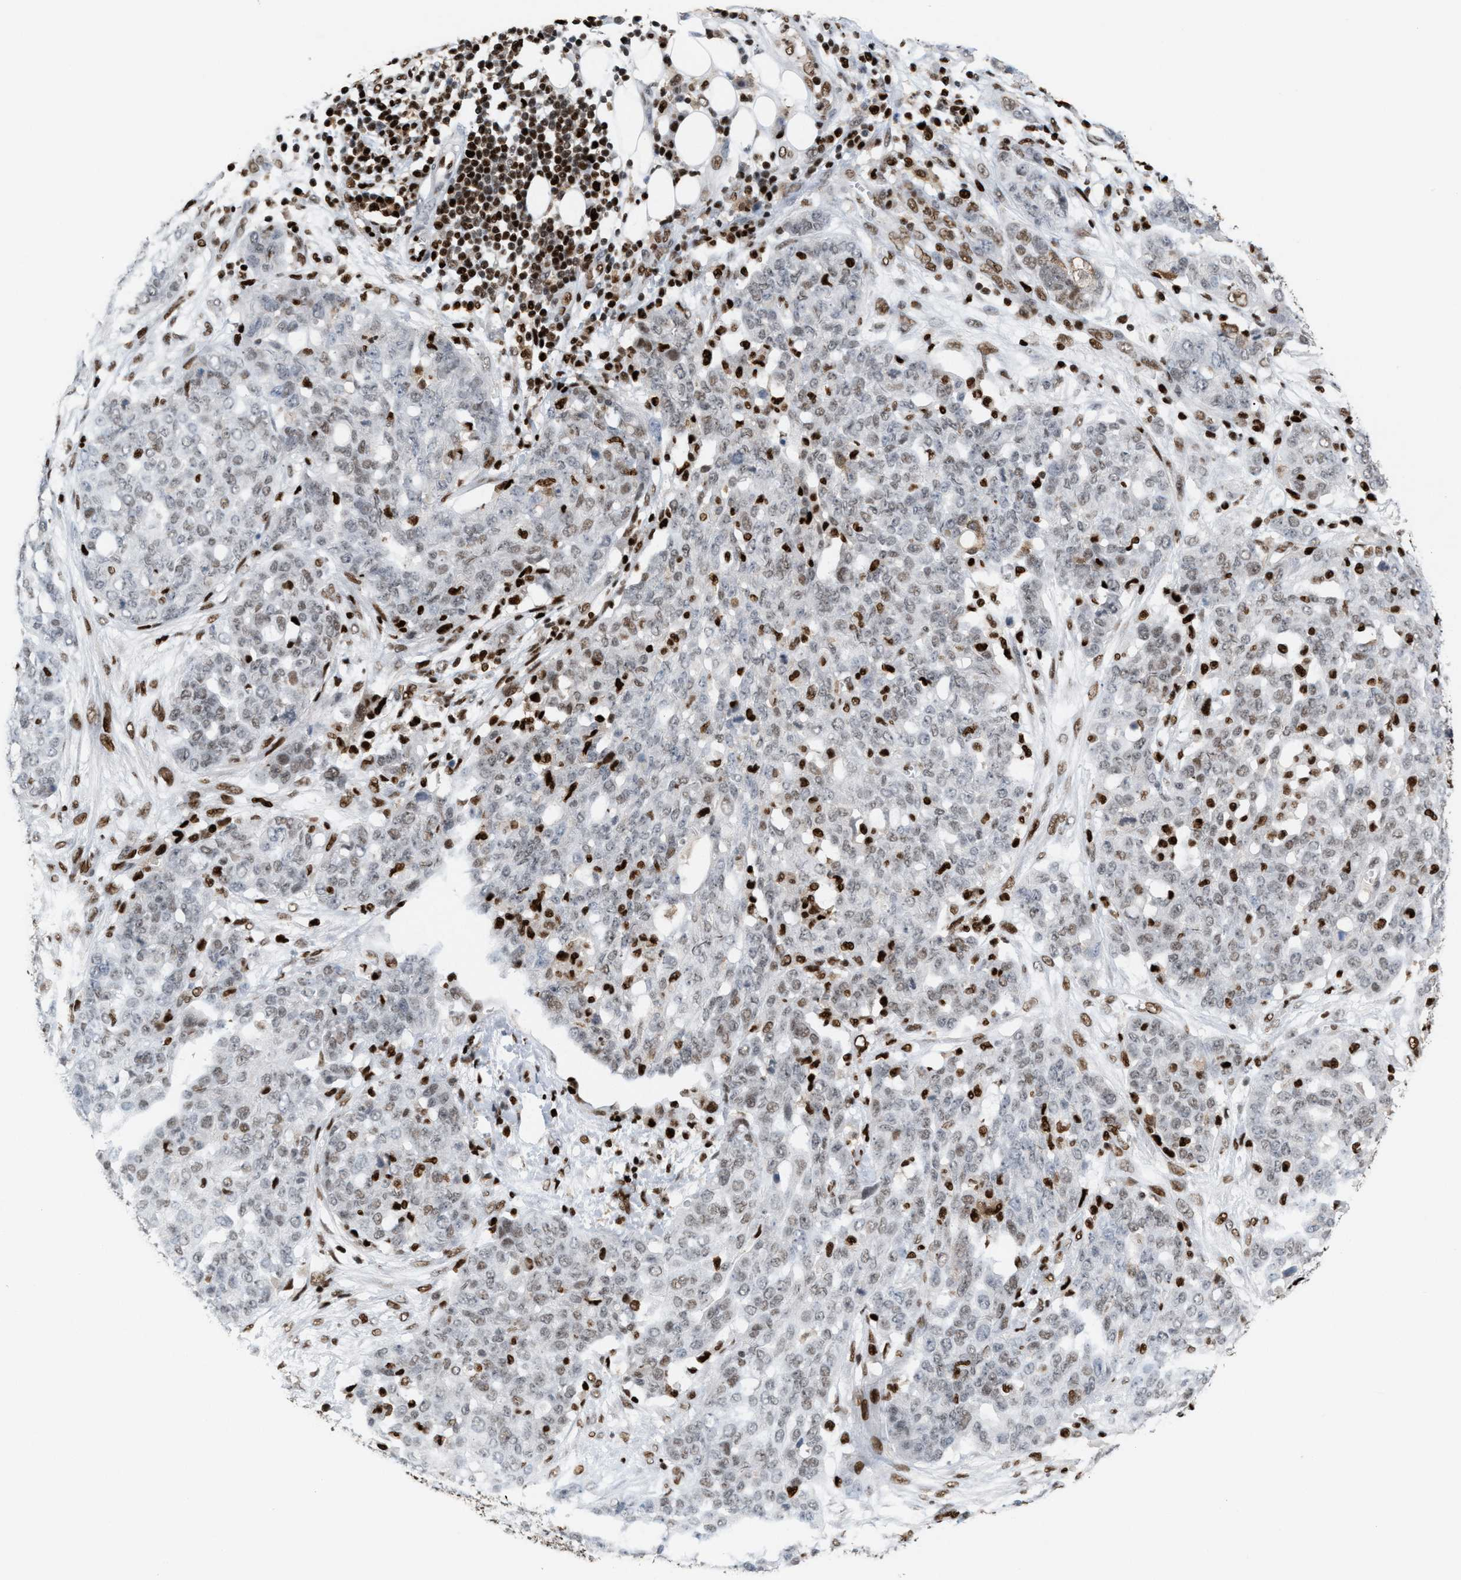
{"staining": {"intensity": "weak", "quantity": "<25%", "location": "nuclear"}, "tissue": "ovarian cancer", "cell_type": "Tumor cells", "image_type": "cancer", "snomed": [{"axis": "morphology", "description": "Cystadenocarcinoma, serous, NOS"}, {"axis": "topography", "description": "Soft tissue"}, {"axis": "topography", "description": "Ovary"}], "caption": "High magnification brightfield microscopy of ovarian serous cystadenocarcinoma stained with DAB (3,3'-diaminobenzidine) (brown) and counterstained with hematoxylin (blue): tumor cells show no significant expression.", "gene": "RNASEK-C17orf49", "patient": {"sex": "female", "age": 57}}